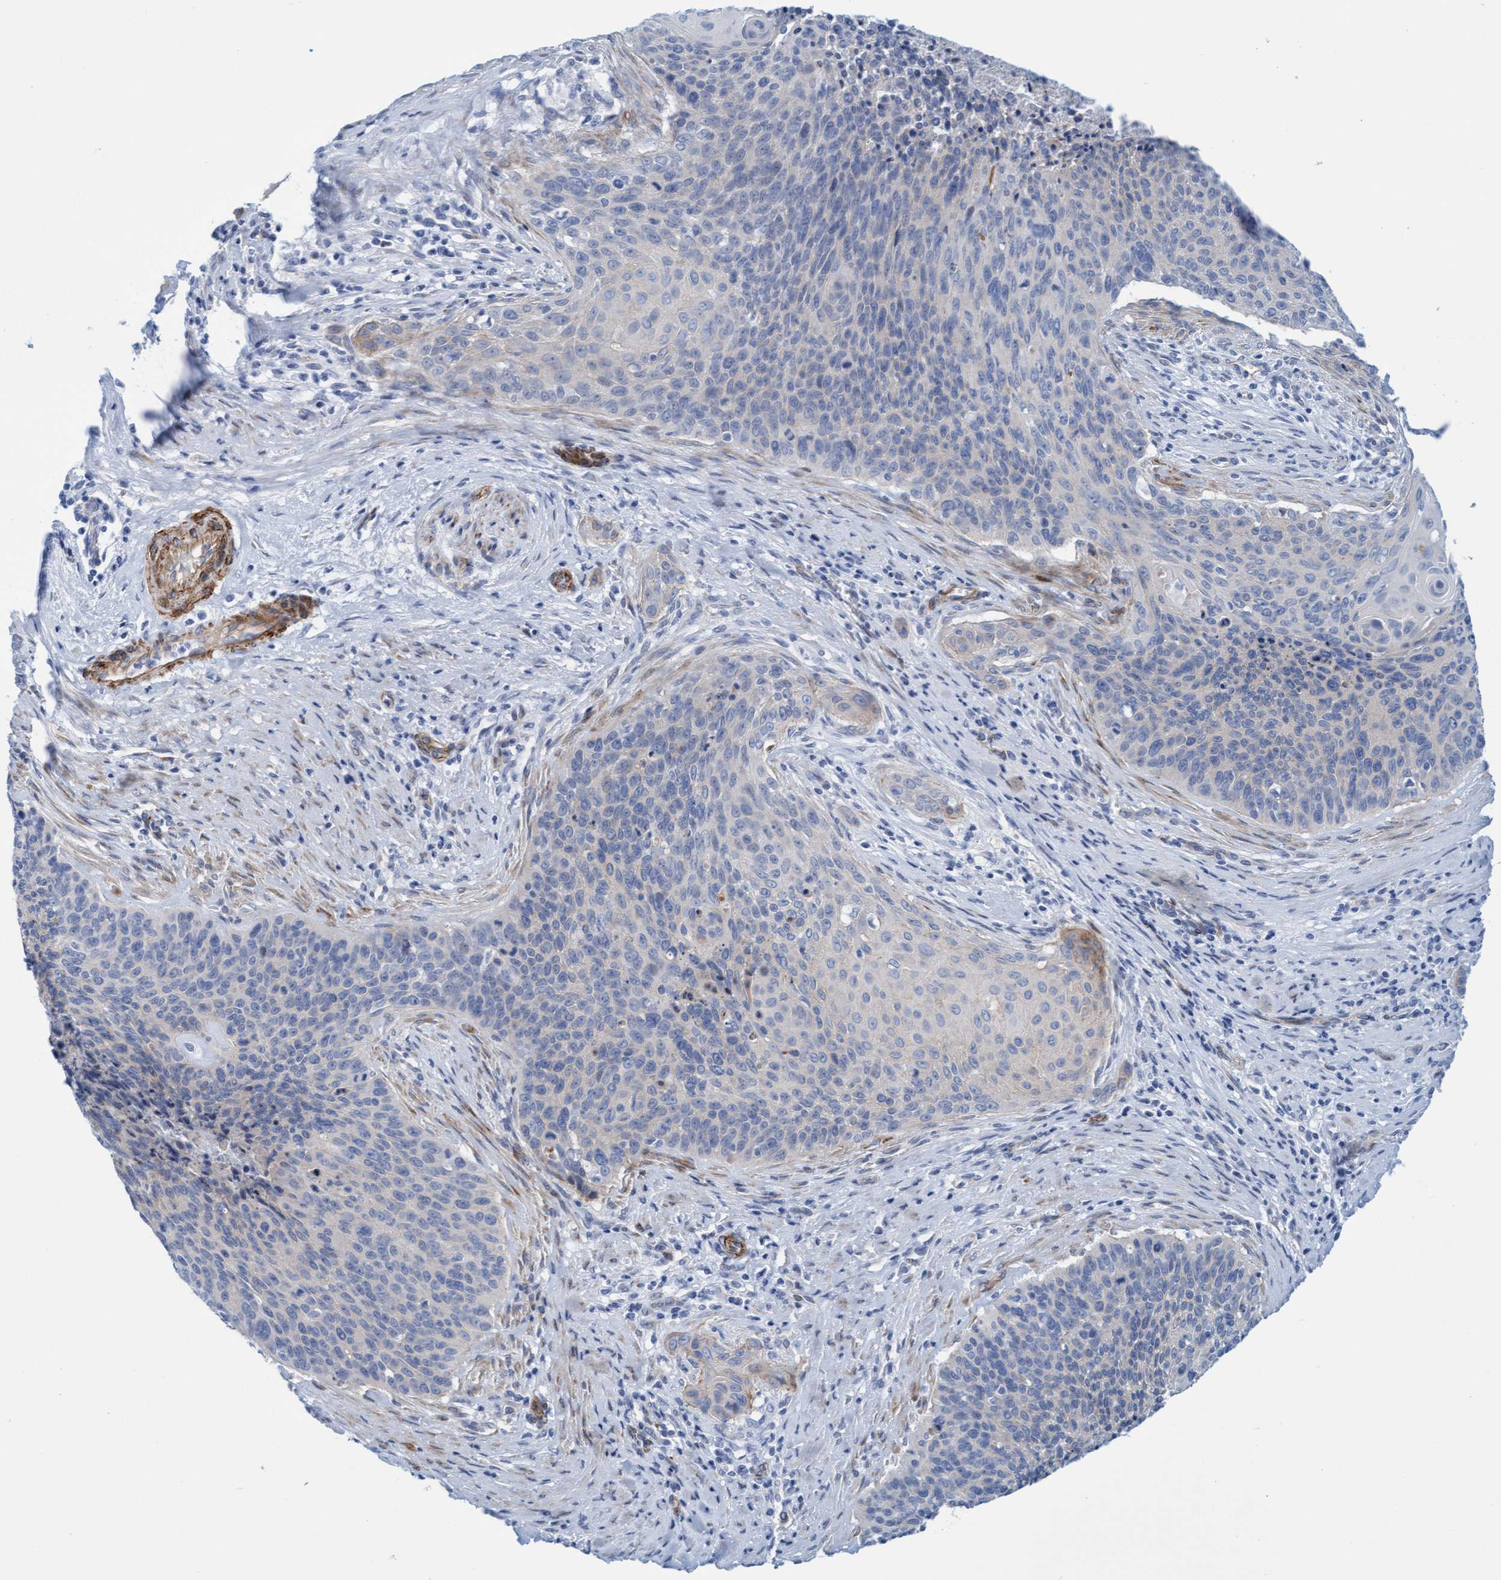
{"staining": {"intensity": "negative", "quantity": "none", "location": "none"}, "tissue": "cervical cancer", "cell_type": "Tumor cells", "image_type": "cancer", "snomed": [{"axis": "morphology", "description": "Squamous cell carcinoma, NOS"}, {"axis": "topography", "description": "Cervix"}], "caption": "Immunohistochemistry (IHC) image of neoplastic tissue: human cervical cancer stained with DAB (3,3'-diaminobenzidine) exhibits no significant protein positivity in tumor cells.", "gene": "MTFR1", "patient": {"sex": "female", "age": 55}}